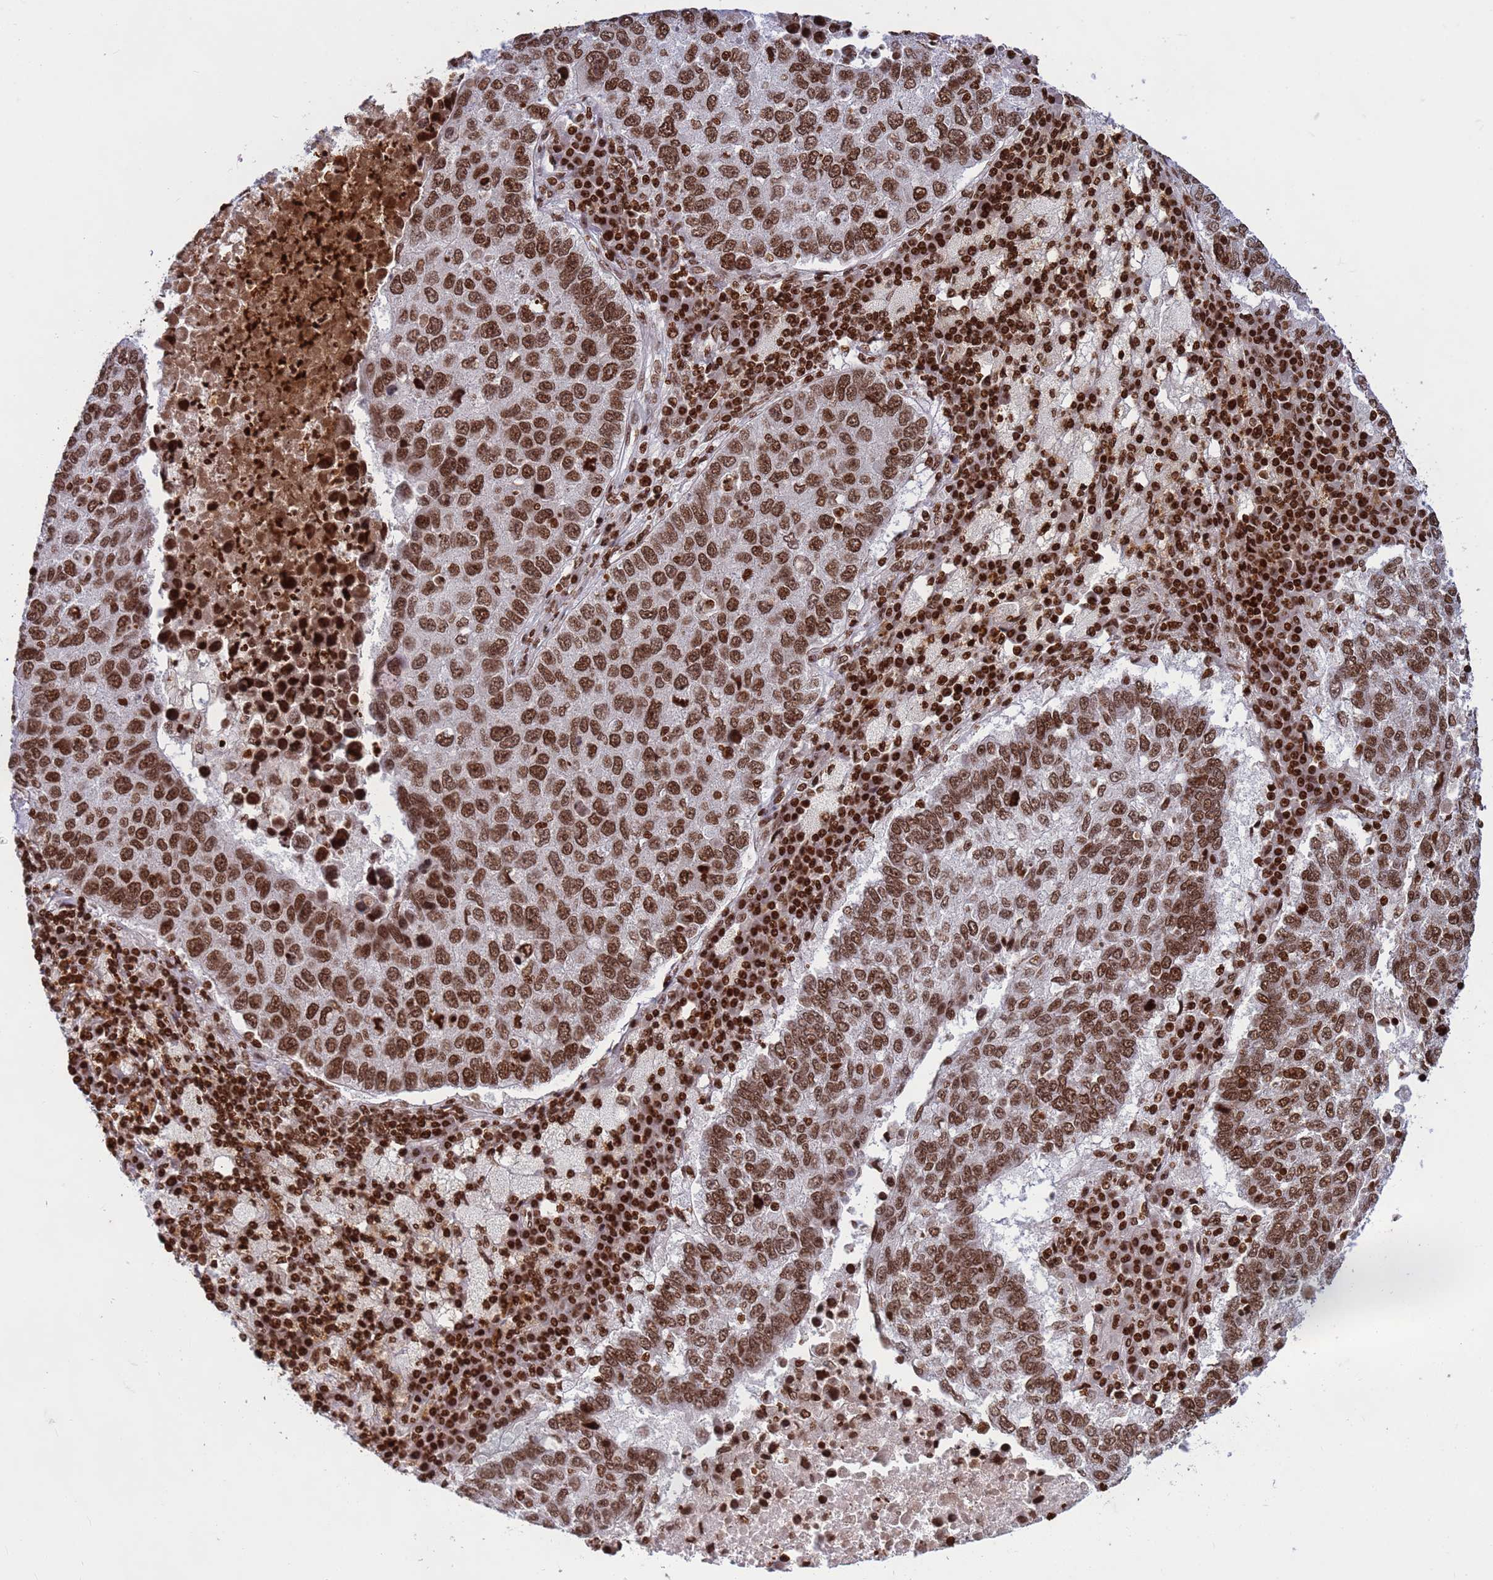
{"staining": {"intensity": "strong", "quantity": ">75%", "location": "nuclear"}, "tissue": "lung cancer", "cell_type": "Tumor cells", "image_type": "cancer", "snomed": [{"axis": "morphology", "description": "Squamous cell carcinoma, NOS"}, {"axis": "topography", "description": "Lung"}], "caption": "This micrograph shows squamous cell carcinoma (lung) stained with IHC to label a protein in brown. The nuclear of tumor cells show strong positivity for the protein. Nuclei are counter-stained blue.", "gene": "H3-3B", "patient": {"sex": "male", "age": 73}}